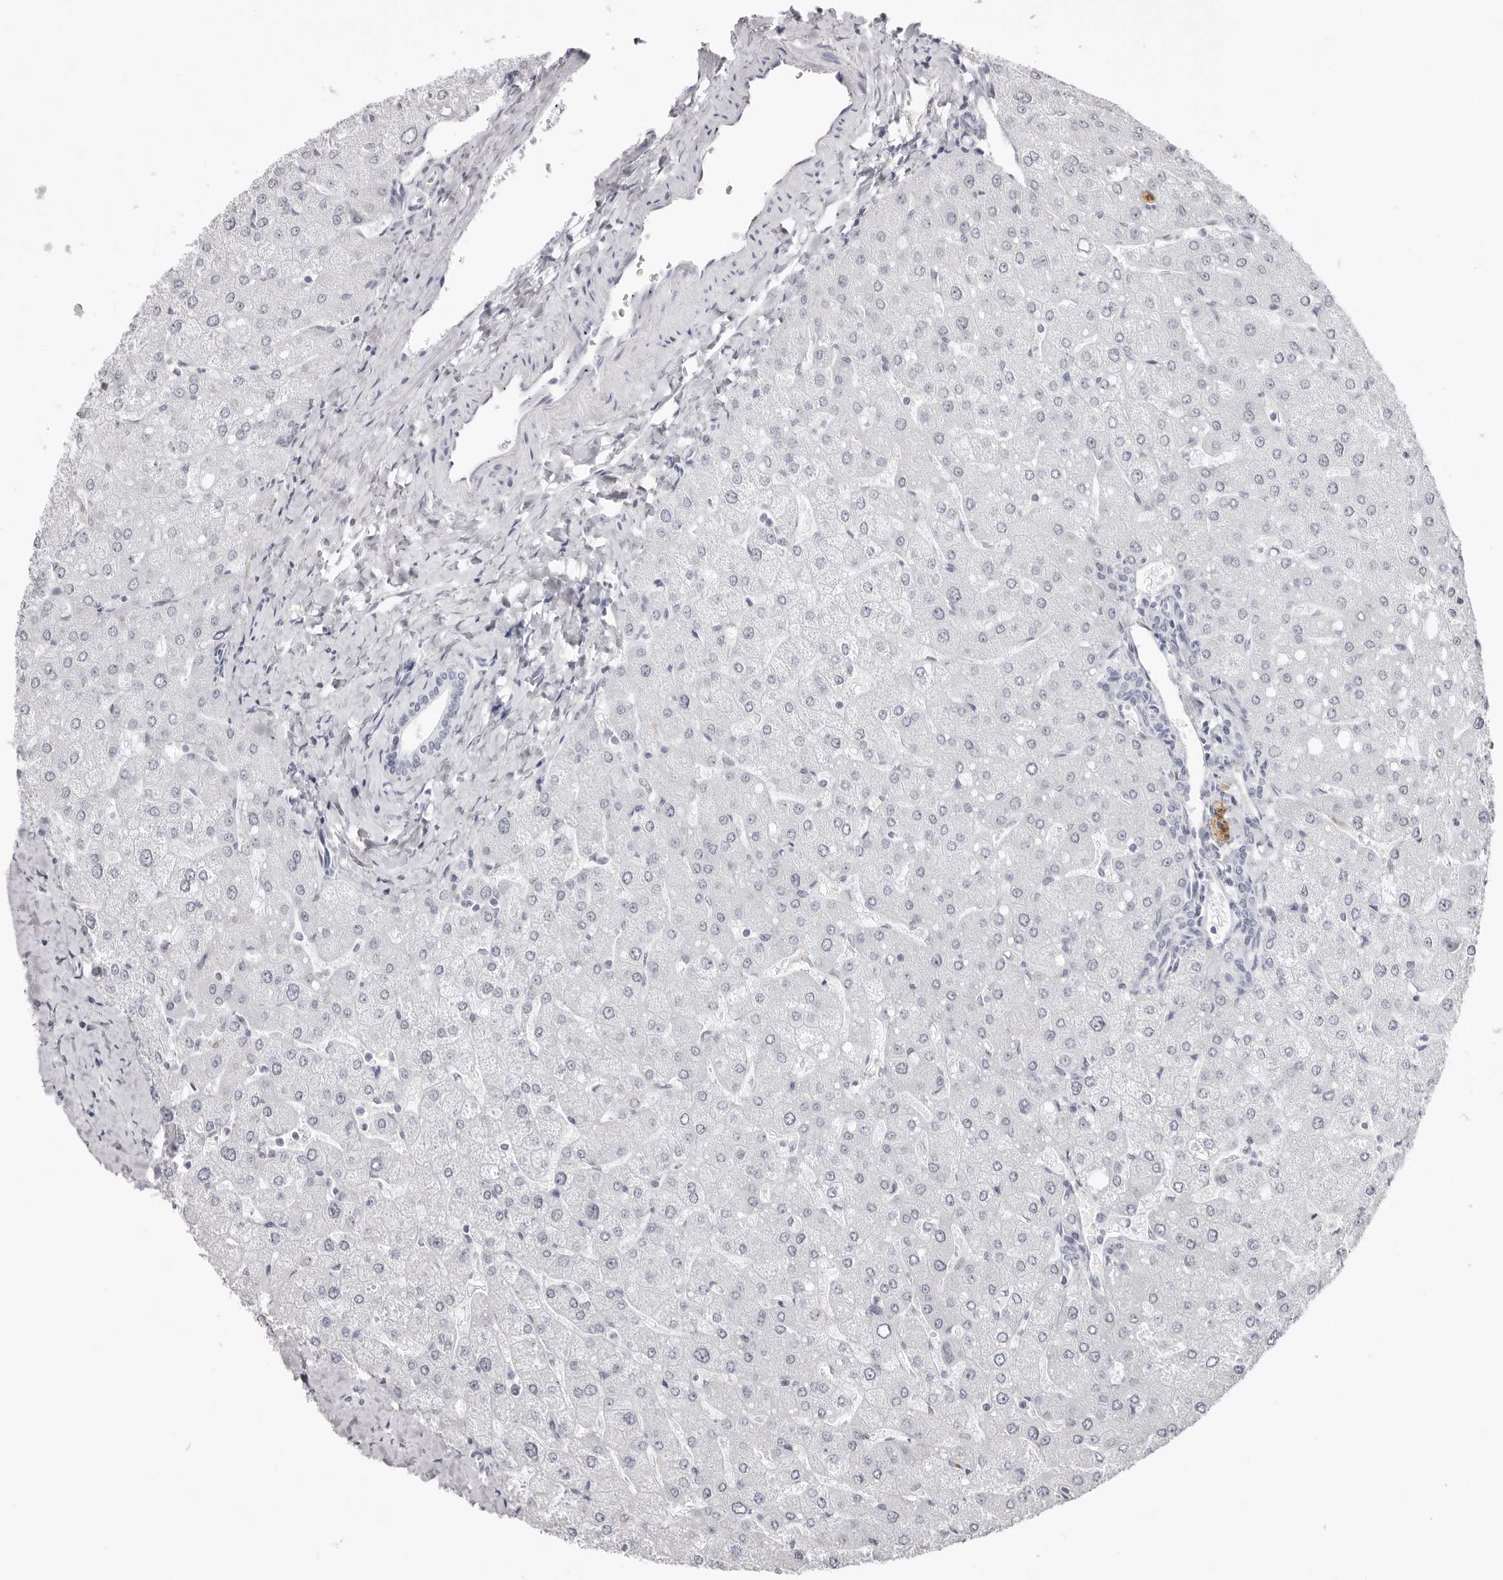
{"staining": {"intensity": "negative", "quantity": "none", "location": "none"}, "tissue": "liver", "cell_type": "Cholangiocytes", "image_type": "normal", "snomed": [{"axis": "morphology", "description": "Normal tissue, NOS"}, {"axis": "topography", "description": "Liver"}], "caption": "An IHC photomicrograph of benign liver is shown. There is no staining in cholangiocytes of liver. Brightfield microscopy of IHC stained with DAB (3,3'-diaminobenzidine) (brown) and hematoxylin (blue), captured at high magnification.", "gene": "CST5", "patient": {"sex": "male", "age": 55}}